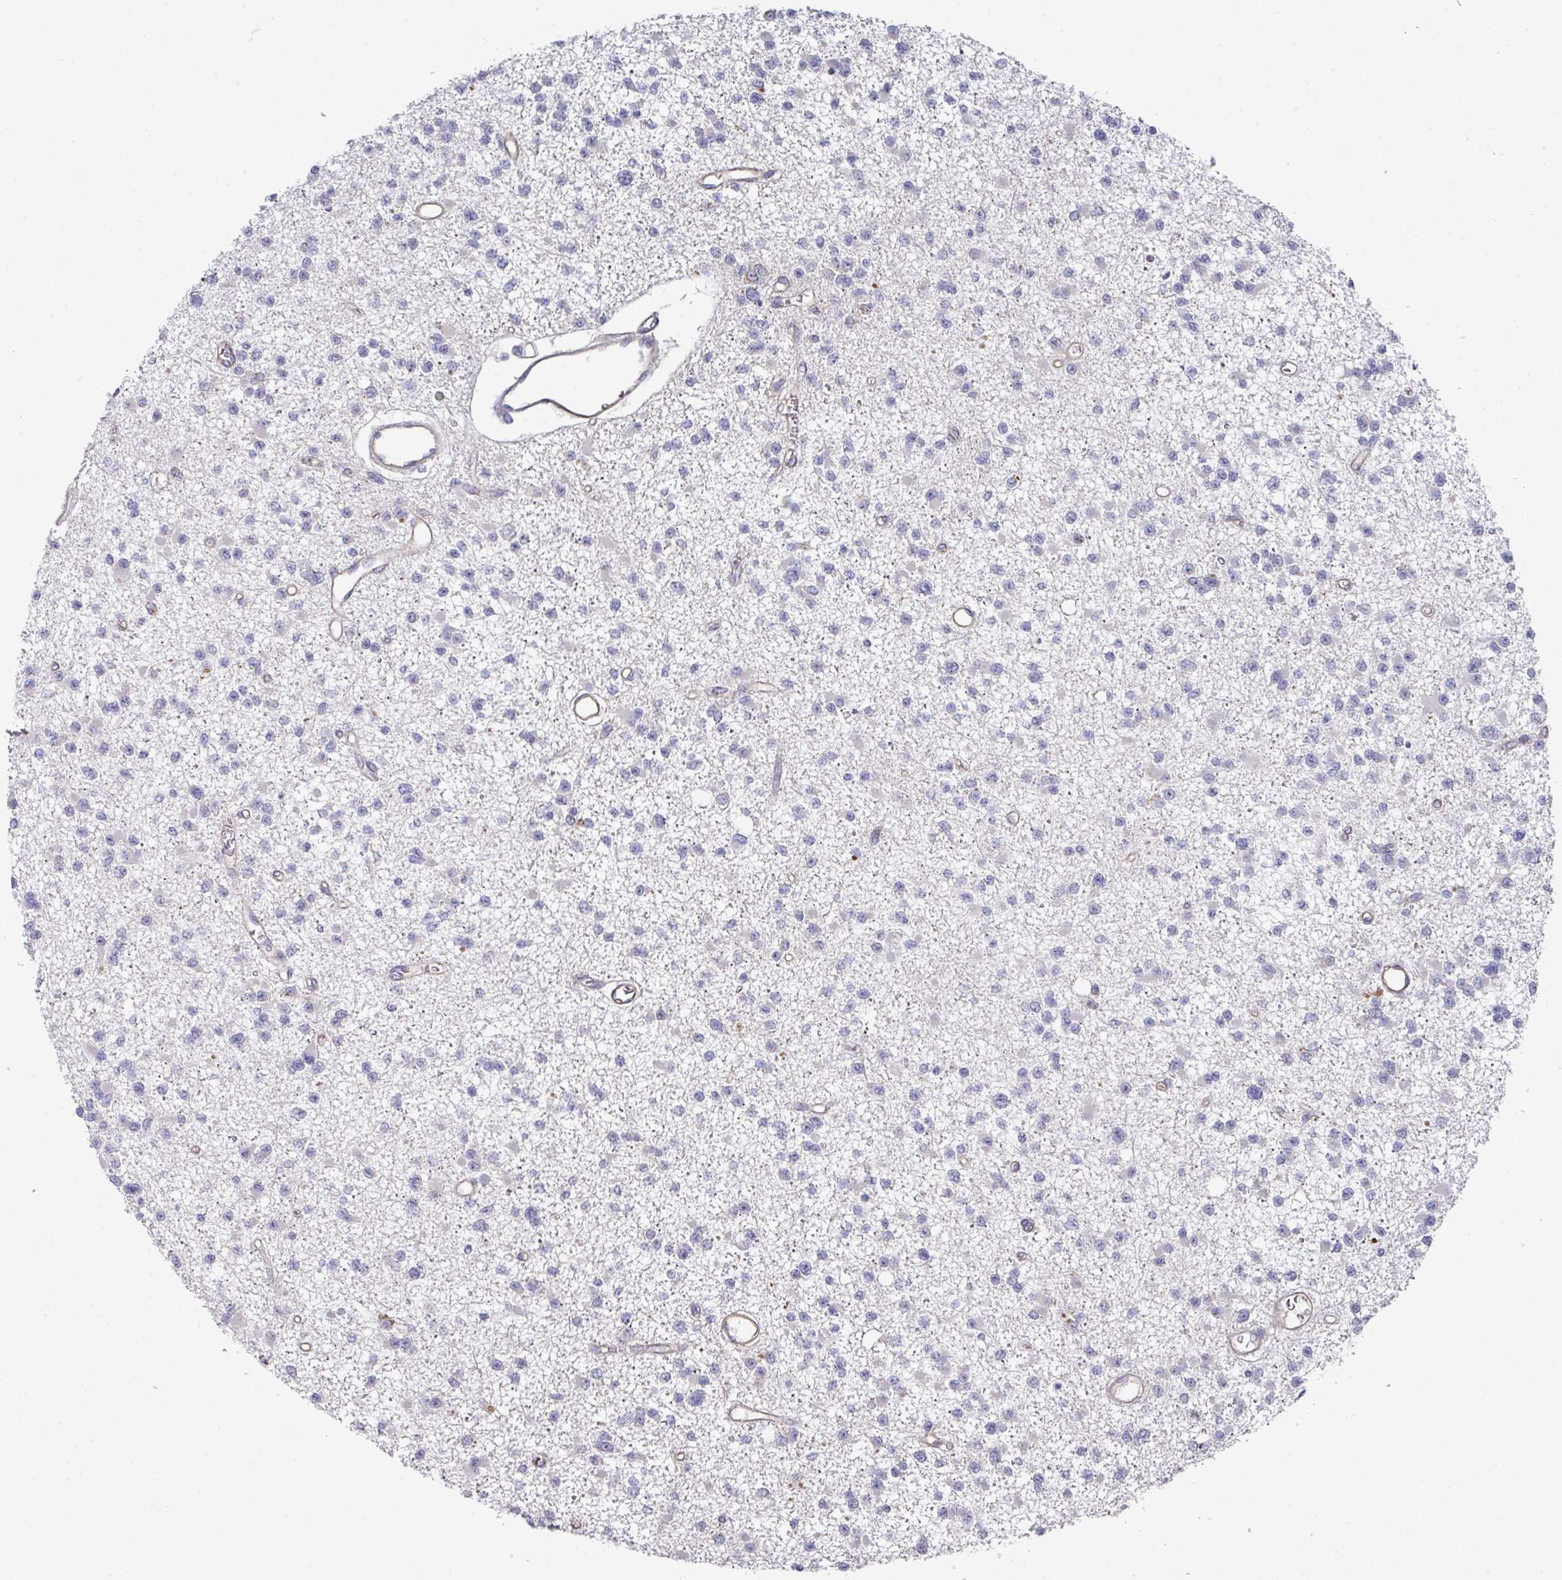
{"staining": {"intensity": "negative", "quantity": "none", "location": "none"}, "tissue": "glioma", "cell_type": "Tumor cells", "image_type": "cancer", "snomed": [{"axis": "morphology", "description": "Glioma, malignant, Low grade"}, {"axis": "topography", "description": "Brain"}], "caption": "Immunohistochemical staining of low-grade glioma (malignant) displays no significant expression in tumor cells. (Brightfield microscopy of DAB (3,3'-diaminobenzidine) immunohistochemistry (IHC) at high magnification).", "gene": "PRR5", "patient": {"sex": "female", "age": 22}}